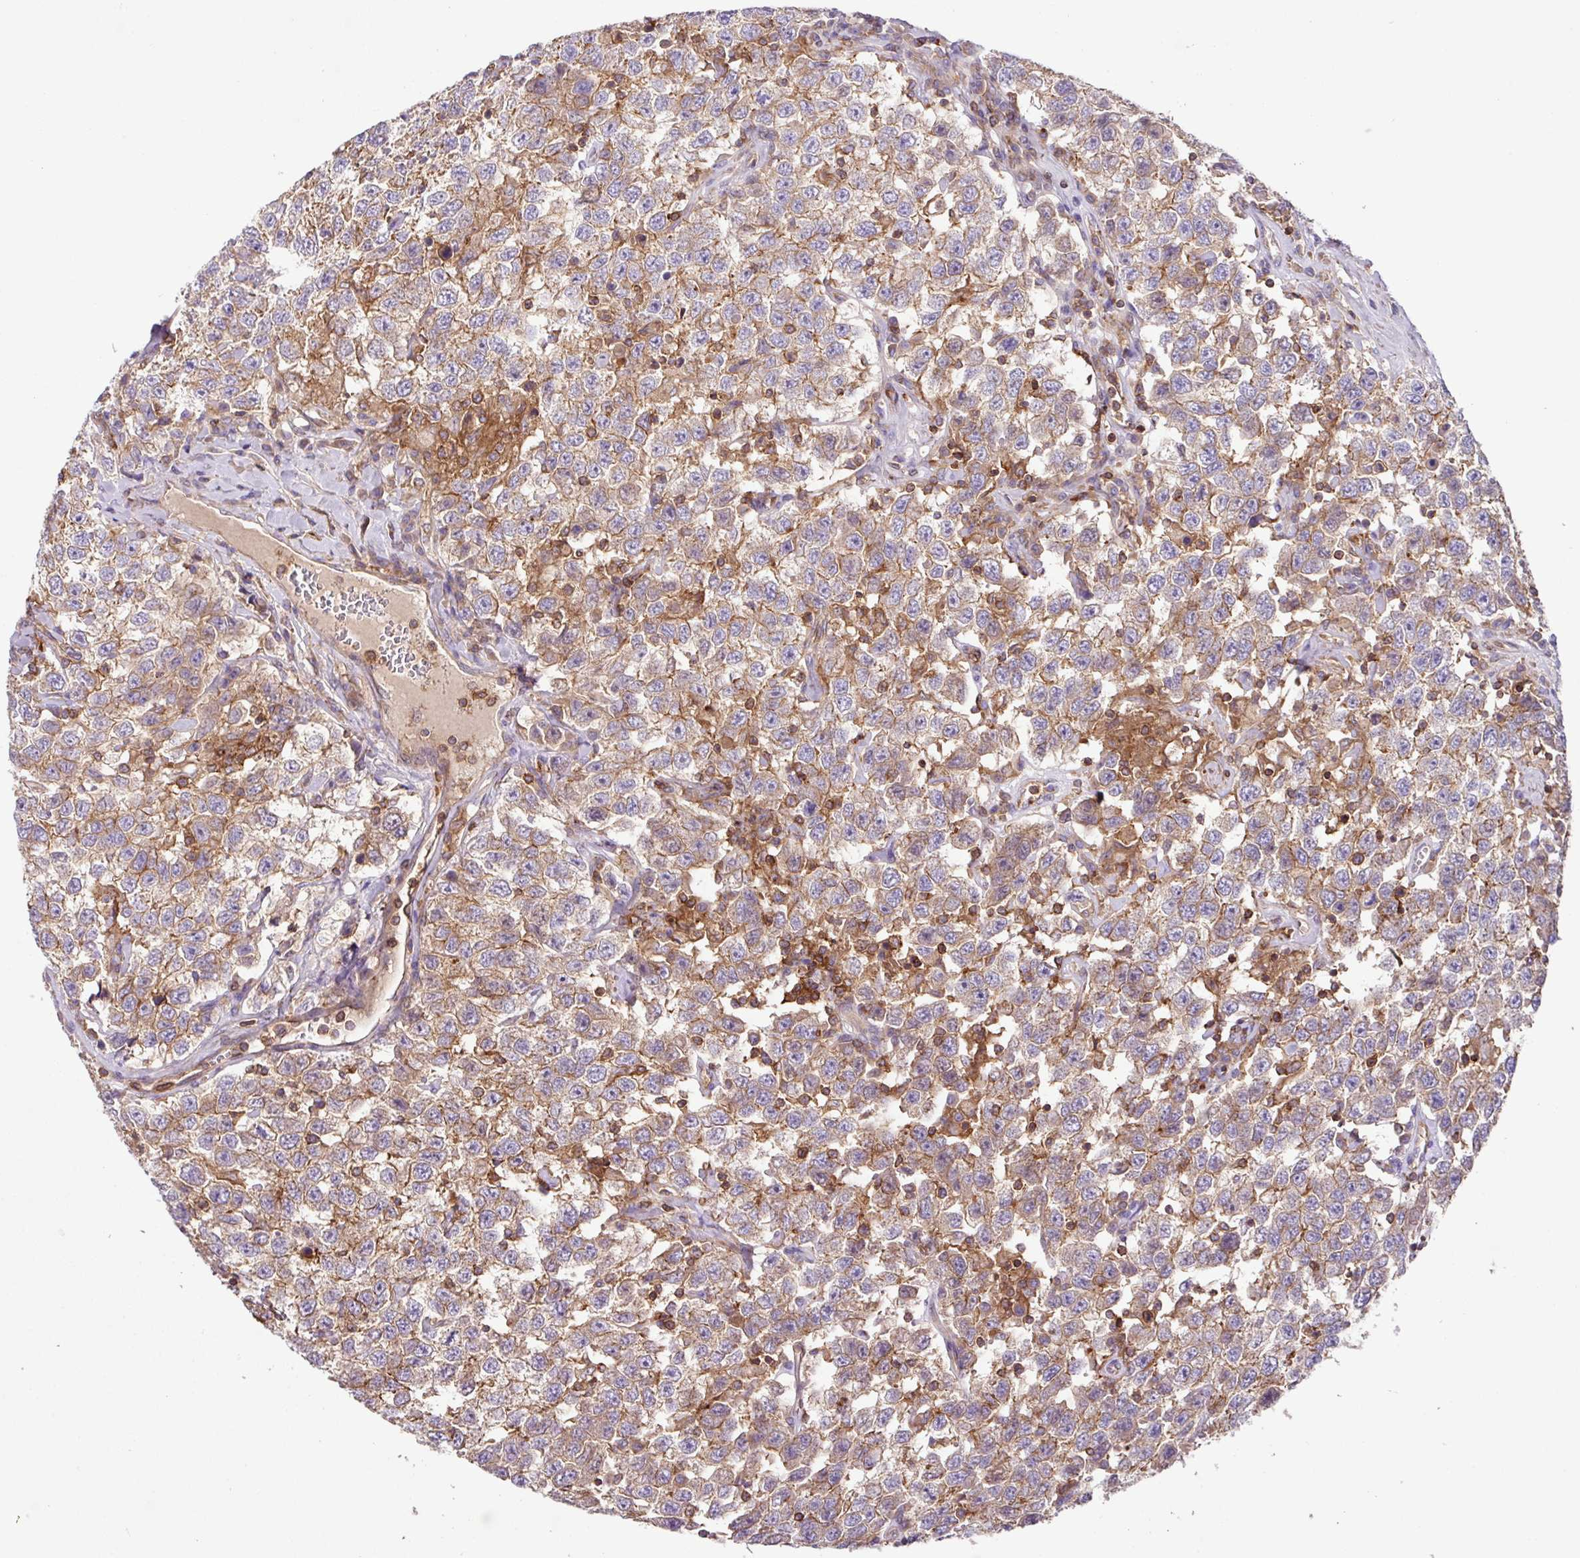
{"staining": {"intensity": "moderate", "quantity": "25%-75%", "location": "cytoplasmic/membranous"}, "tissue": "testis cancer", "cell_type": "Tumor cells", "image_type": "cancer", "snomed": [{"axis": "morphology", "description": "Seminoma, NOS"}, {"axis": "topography", "description": "Testis"}], "caption": "Immunohistochemical staining of human testis seminoma demonstrates medium levels of moderate cytoplasmic/membranous positivity in approximately 25%-75% of tumor cells.", "gene": "RIC1", "patient": {"sex": "male", "age": 41}}